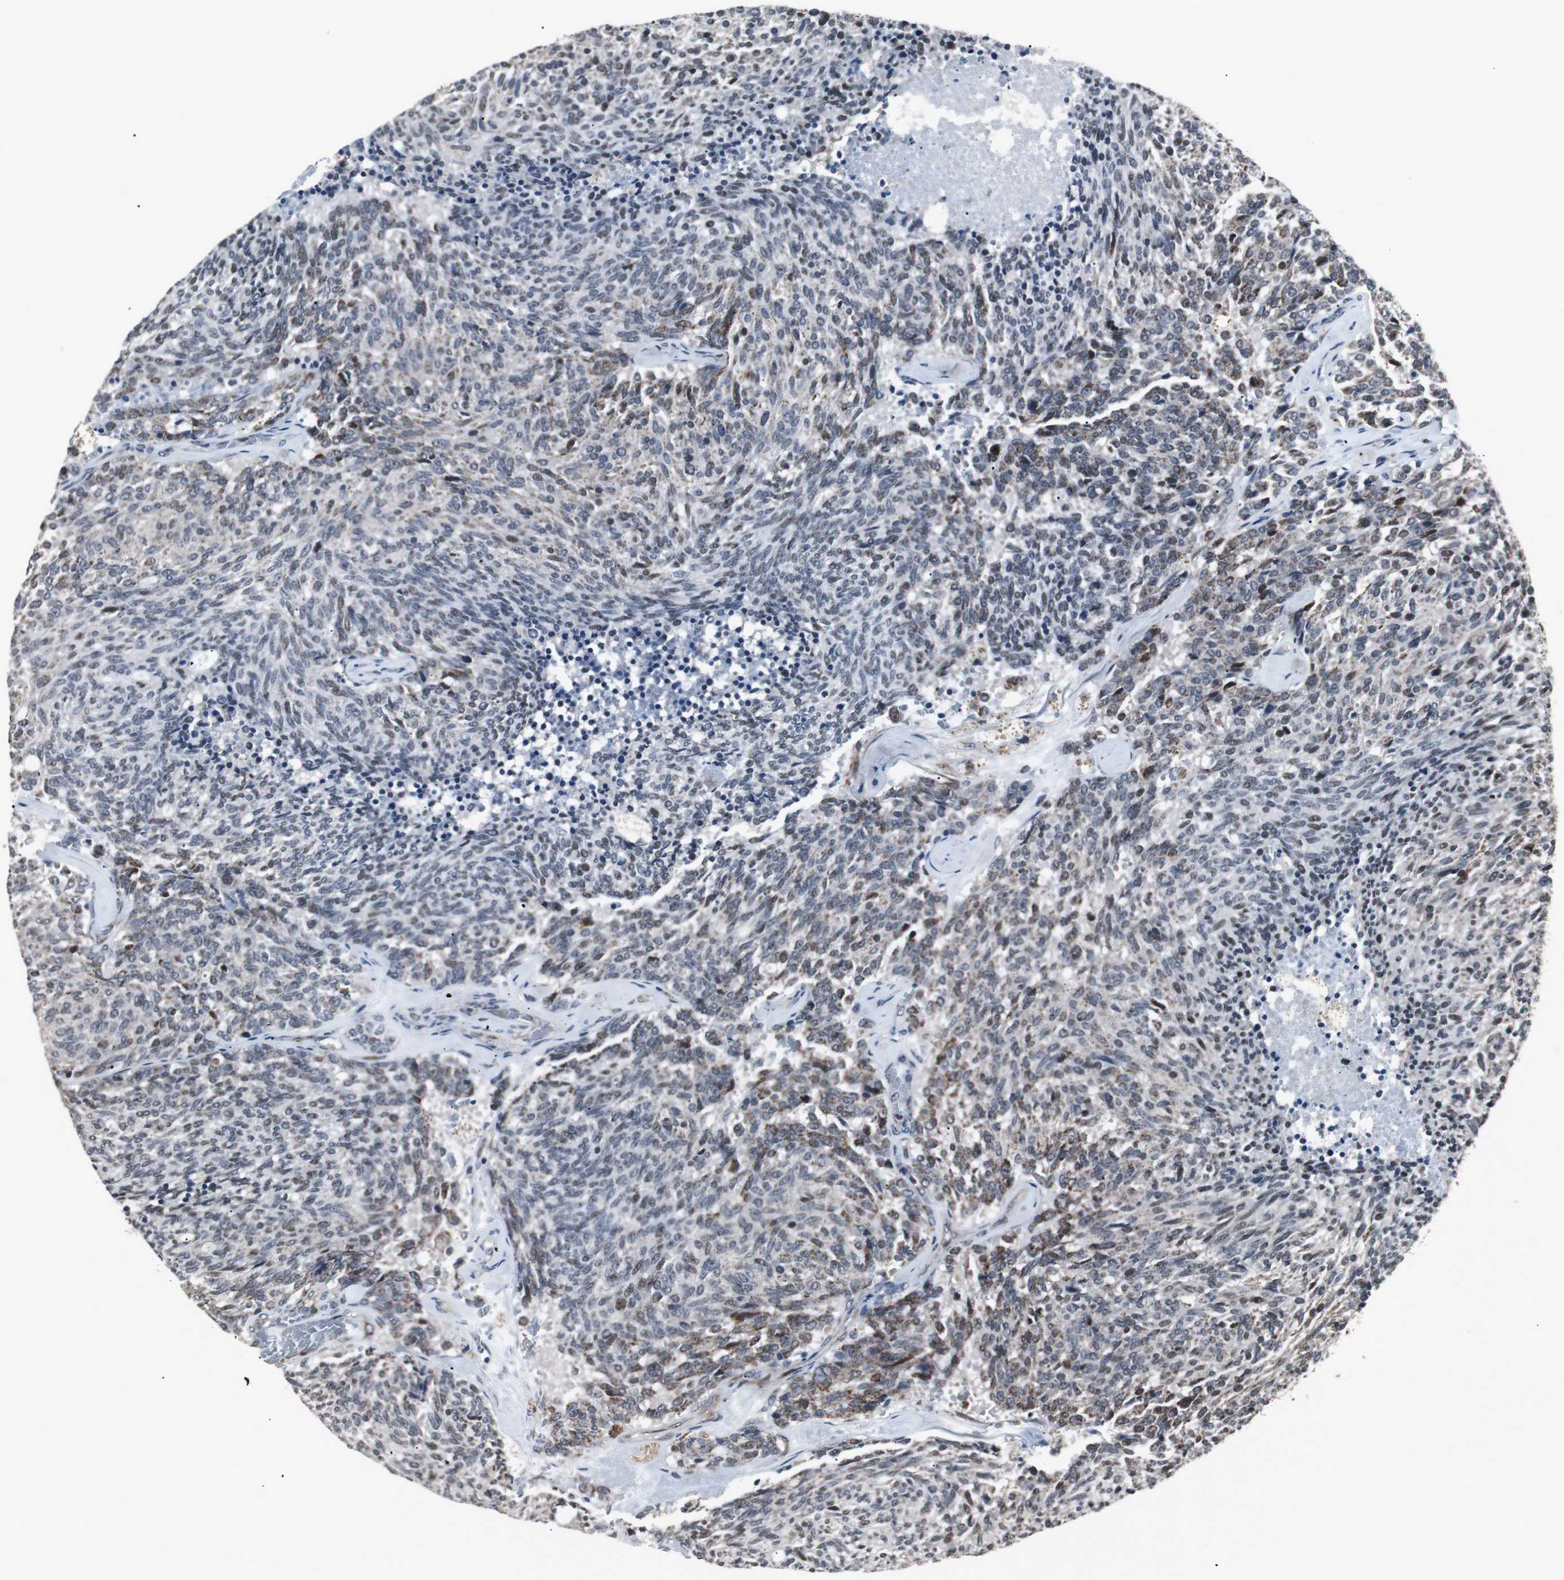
{"staining": {"intensity": "moderate", "quantity": "25%-75%", "location": "cytoplasmic/membranous"}, "tissue": "carcinoid", "cell_type": "Tumor cells", "image_type": "cancer", "snomed": [{"axis": "morphology", "description": "Carcinoid, malignant, NOS"}, {"axis": "topography", "description": "Pancreas"}], "caption": "Carcinoid (malignant) stained with DAB (3,3'-diaminobenzidine) immunohistochemistry (IHC) reveals medium levels of moderate cytoplasmic/membranous positivity in approximately 25%-75% of tumor cells. The protein is shown in brown color, while the nuclei are stained blue.", "gene": "MRPL40", "patient": {"sex": "female", "age": 54}}